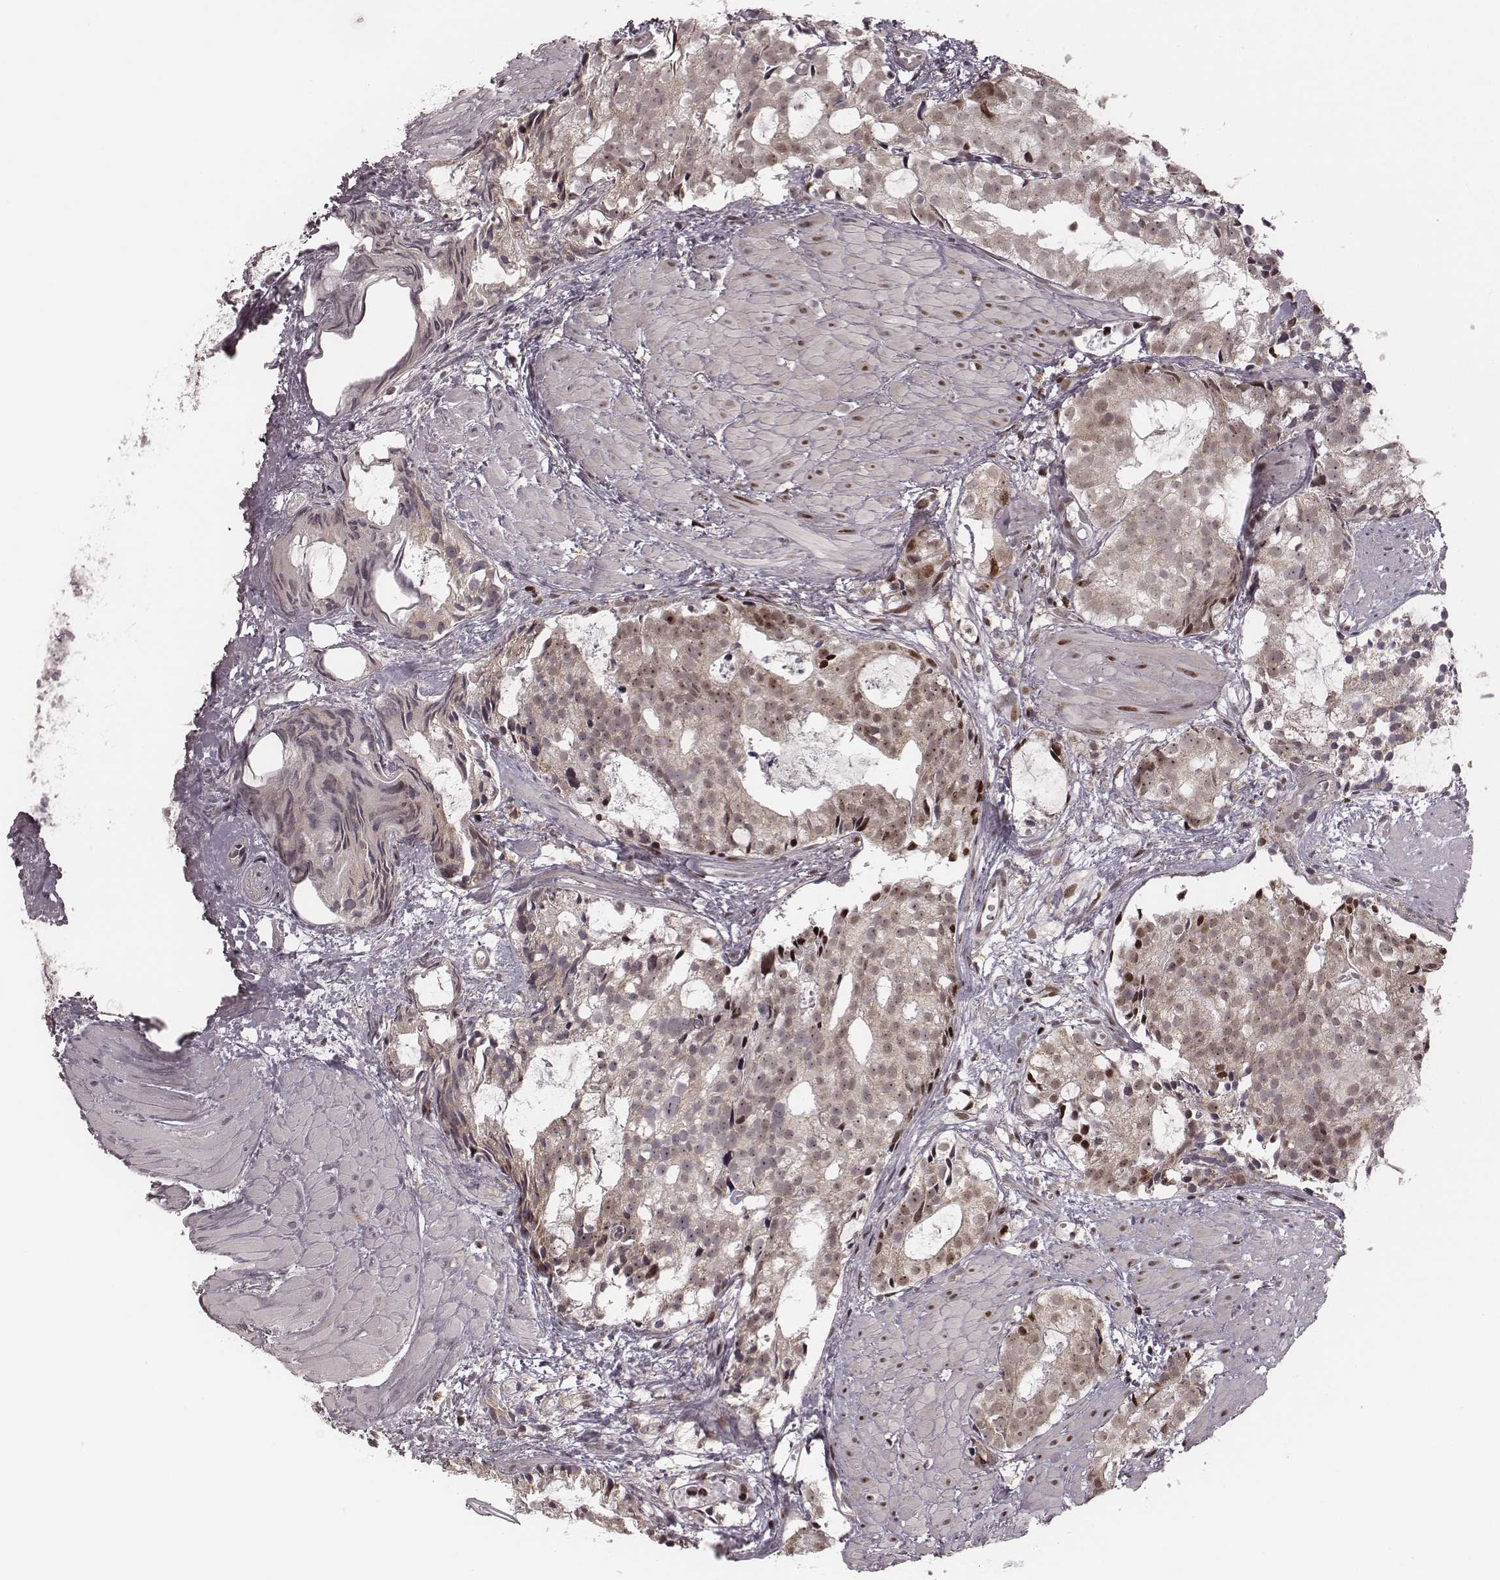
{"staining": {"intensity": "moderate", "quantity": "25%-75%", "location": "cytoplasmic/membranous,nuclear"}, "tissue": "prostate cancer", "cell_type": "Tumor cells", "image_type": "cancer", "snomed": [{"axis": "morphology", "description": "Adenocarcinoma, High grade"}, {"axis": "topography", "description": "Prostate"}], "caption": "This micrograph reveals immunohistochemistry (IHC) staining of high-grade adenocarcinoma (prostate), with medium moderate cytoplasmic/membranous and nuclear positivity in approximately 25%-75% of tumor cells.", "gene": "VRK3", "patient": {"sex": "male", "age": 79}}